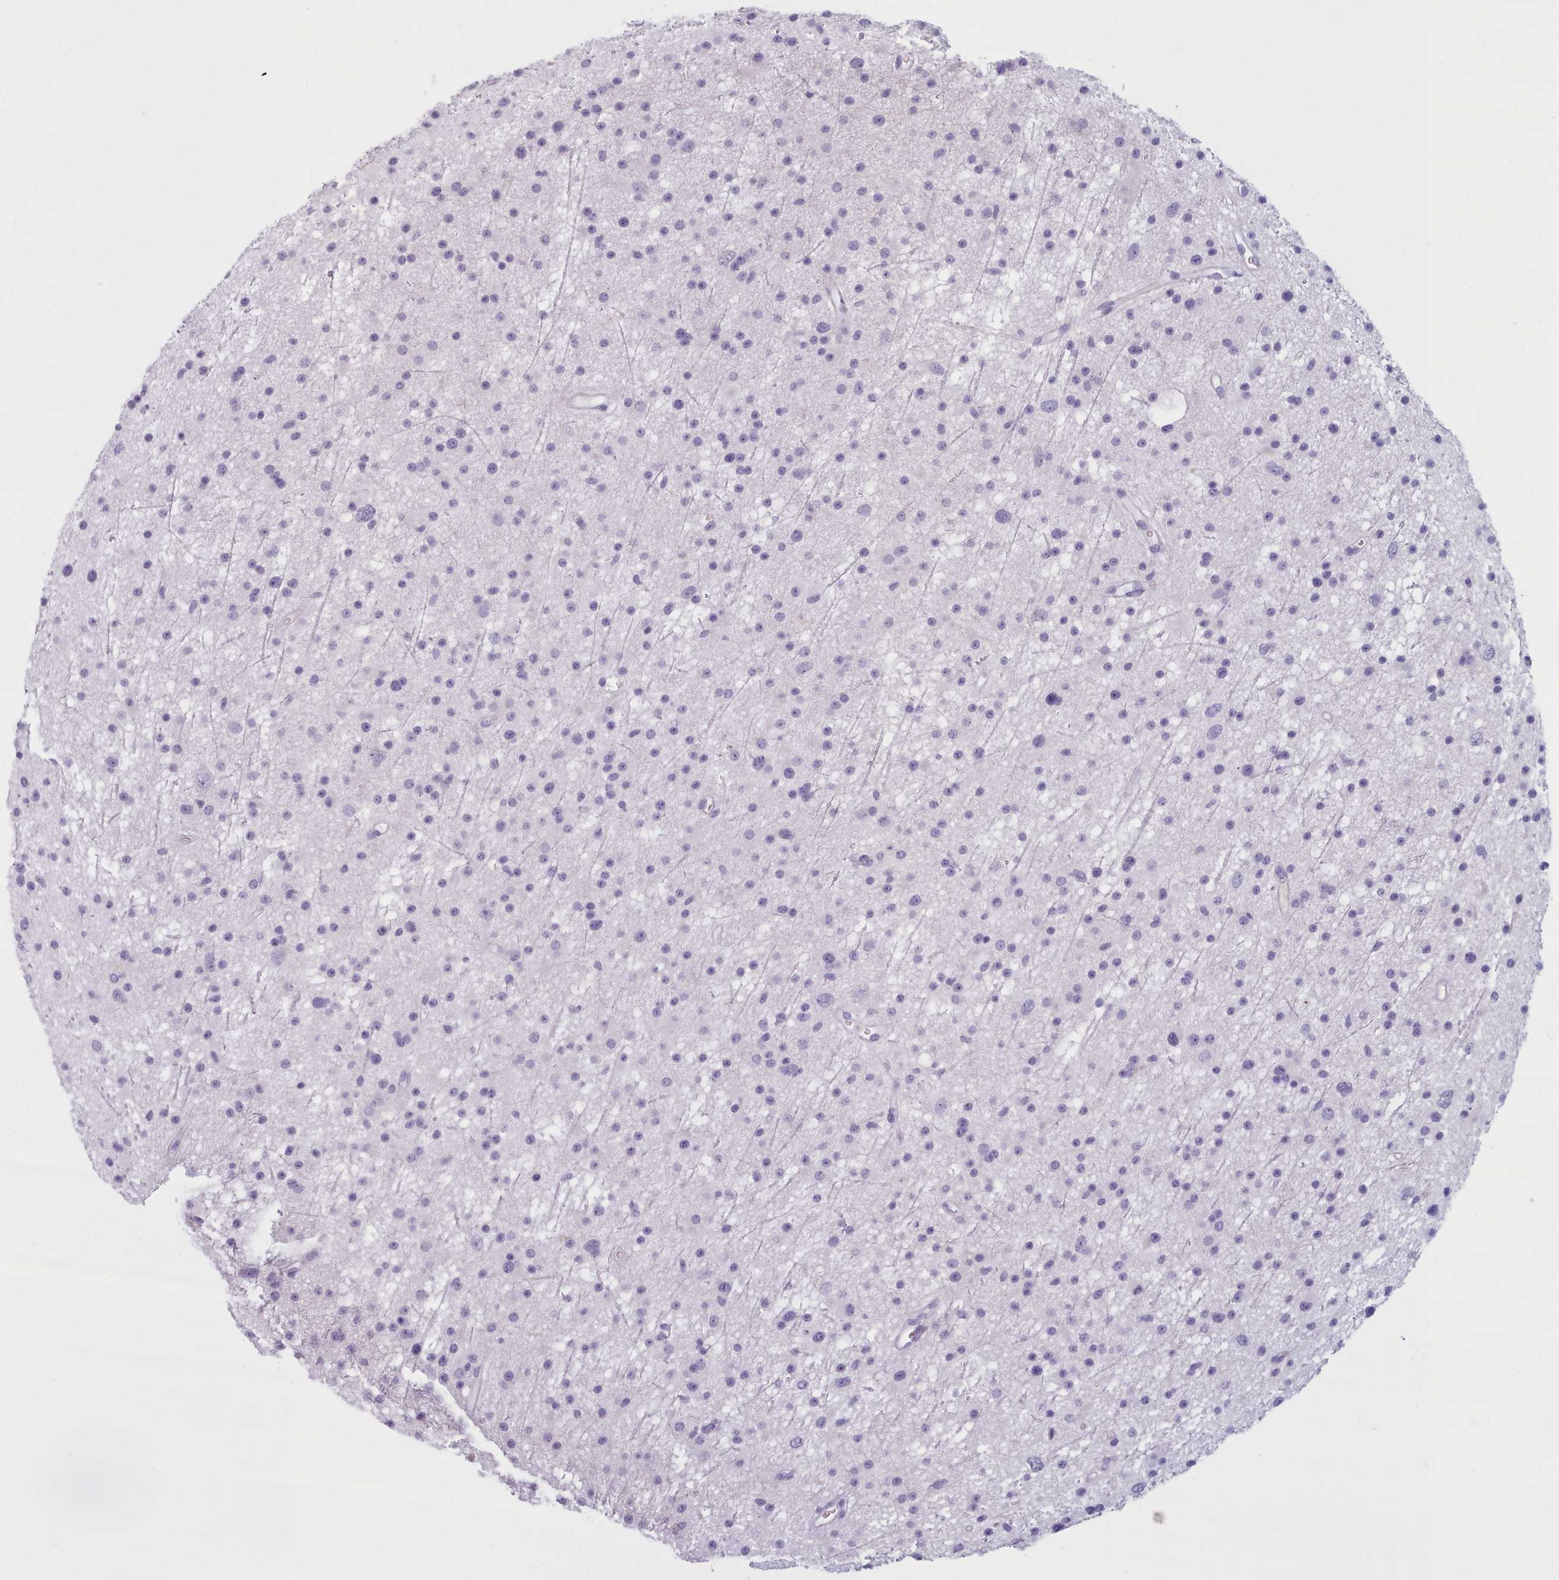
{"staining": {"intensity": "negative", "quantity": "none", "location": "none"}, "tissue": "glioma", "cell_type": "Tumor cells", "image_type": "cancer", "snomed": [{"axis": "morphology", "description": "Glioma, malignant, Low grade"}, {"axis": "topography", "description": "Cerebral cortex"}], "caption": "Immunohistochemistry (IHC) histopathology image of glioma stained for a protein (brown), which displays no expression in tumor cells. (Stains: DAB (3,3'-diaminobenzidine) IHC with hematoxylin counter stain, Microscopy: brightfield microscopy at high magnification).", "gene": "ZNF43", "patient": {"sex": "female", "age": 39}}